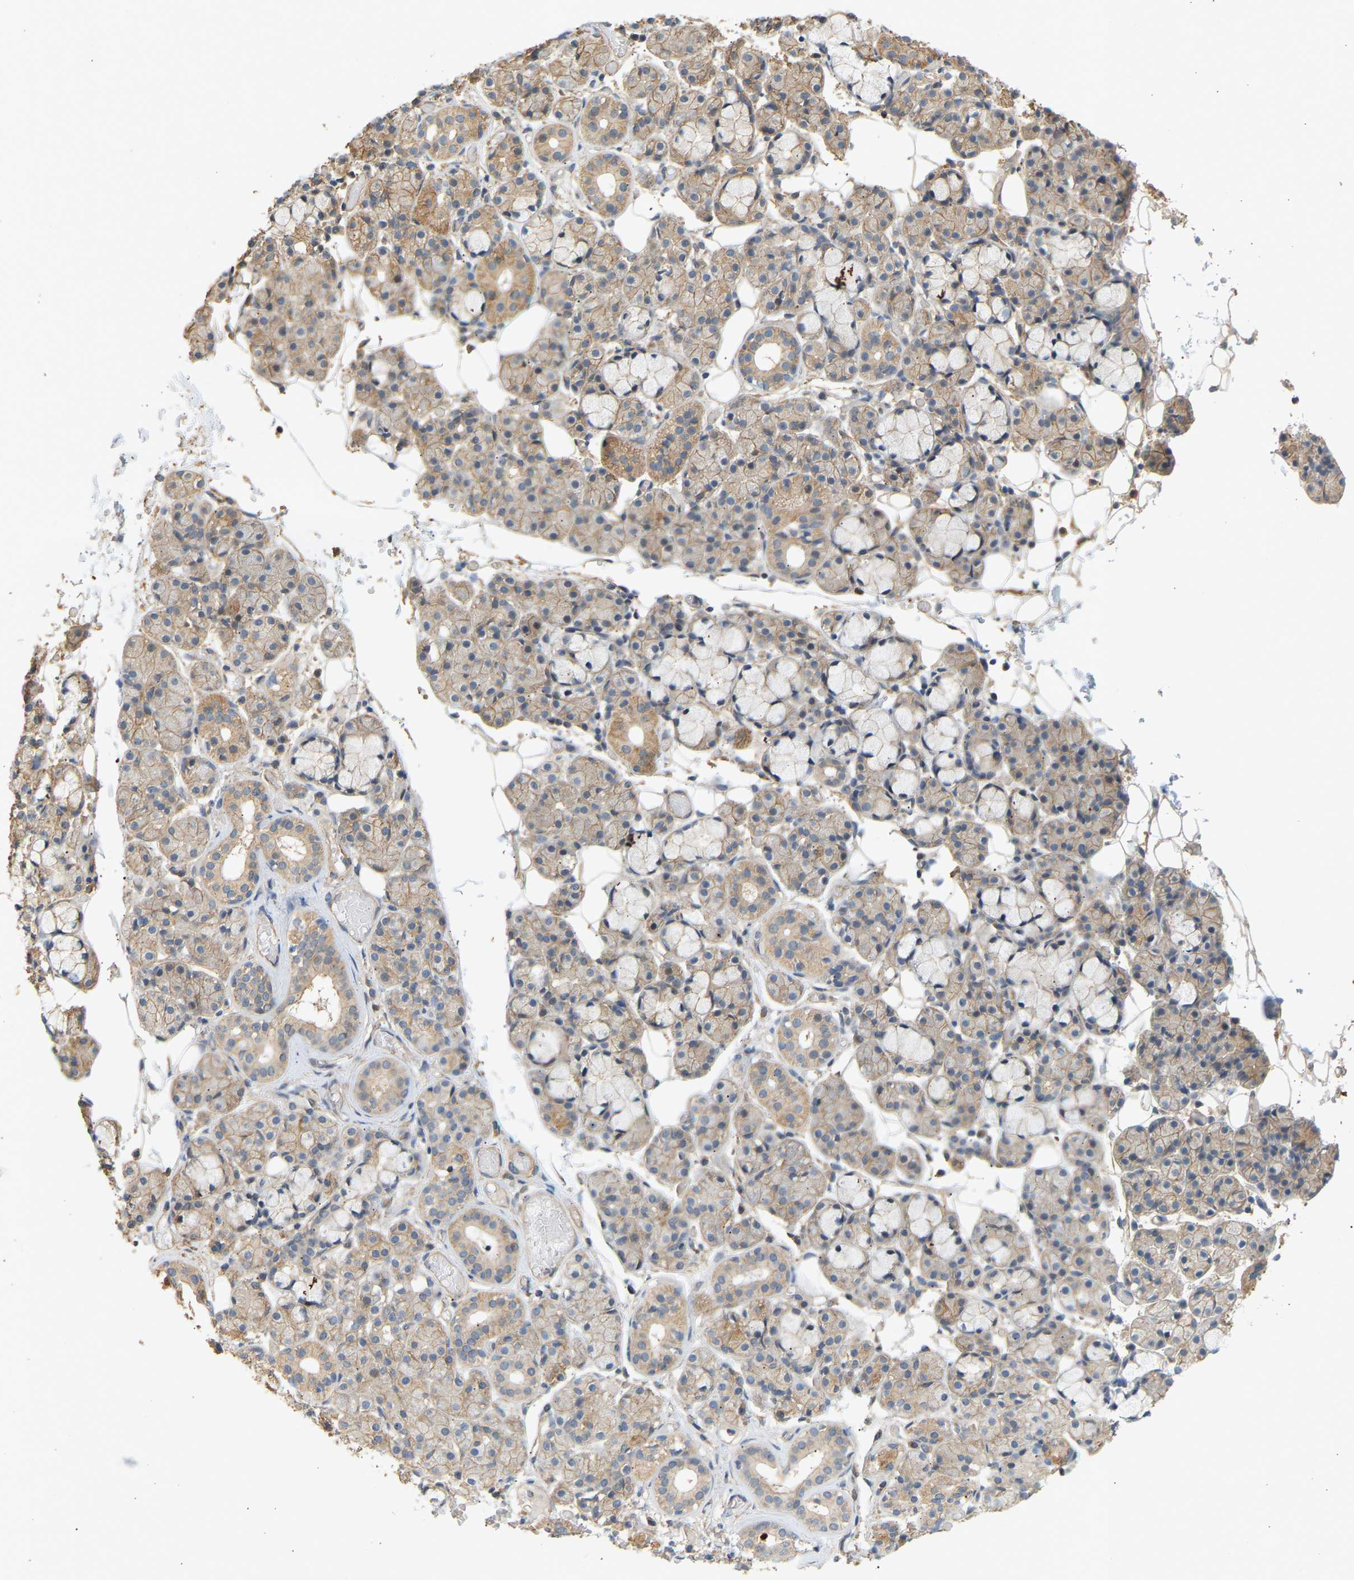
{"staining": {"intensity": "weak", "quantity": "25%-75%", "location": "cytoplasmic/membranous"}, "tissue": "salivary gland", "cell_type": "Glandular cells", "image_type": "normal", "snomed": [{"axis": "morphology", "description": "Normal tissue, NOS"}, {"axis": "topography", "description": "Salivary gland"}], "caption": "A brown stain highlights weak cytoplasmic/membranous staining of a protein in glandular cells of benign human salivary gland.", "gene": "RGL1", "patient": {"sex": "male", "age": 63}}